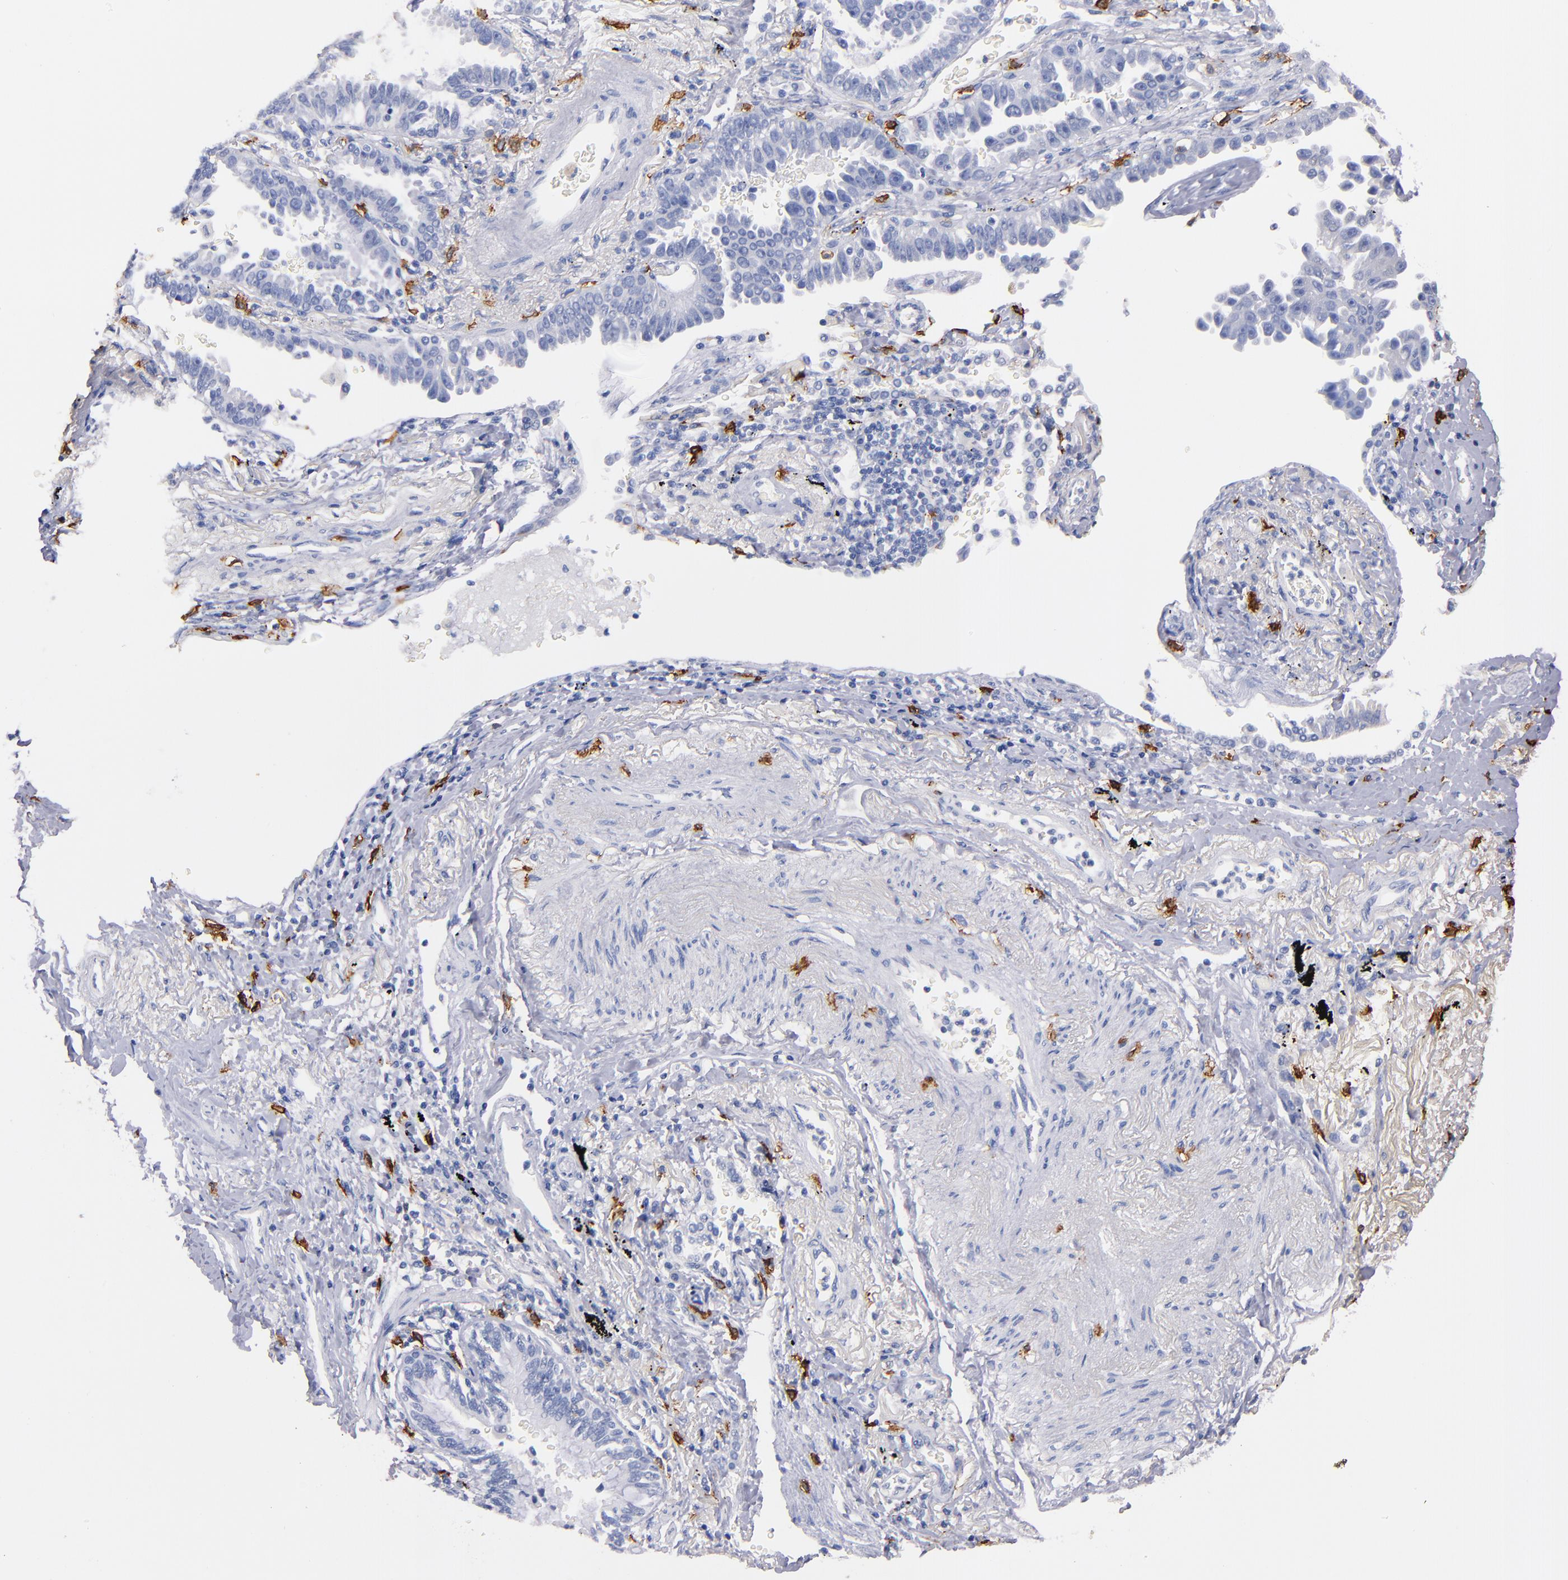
{"staining": {"intensity": "negative", "quantity": "none", "location": "none"}, "tissue": "lung cancer", "cell_type": "Tumor cells", "image_type": "cancer", "snomed": [{"axis": "morphology", "description": "Adenocarcinoma, NOS"}, {"axis": "topography", "description": "Lung"}], "caption": "The immunohistochemistry (IHC) photomicrograph has no significant positivity in tumor cells of adenocarcinoma (lung) tissue.", "gene": "KIT", "patient": {"sex": "female", "age": 64}}